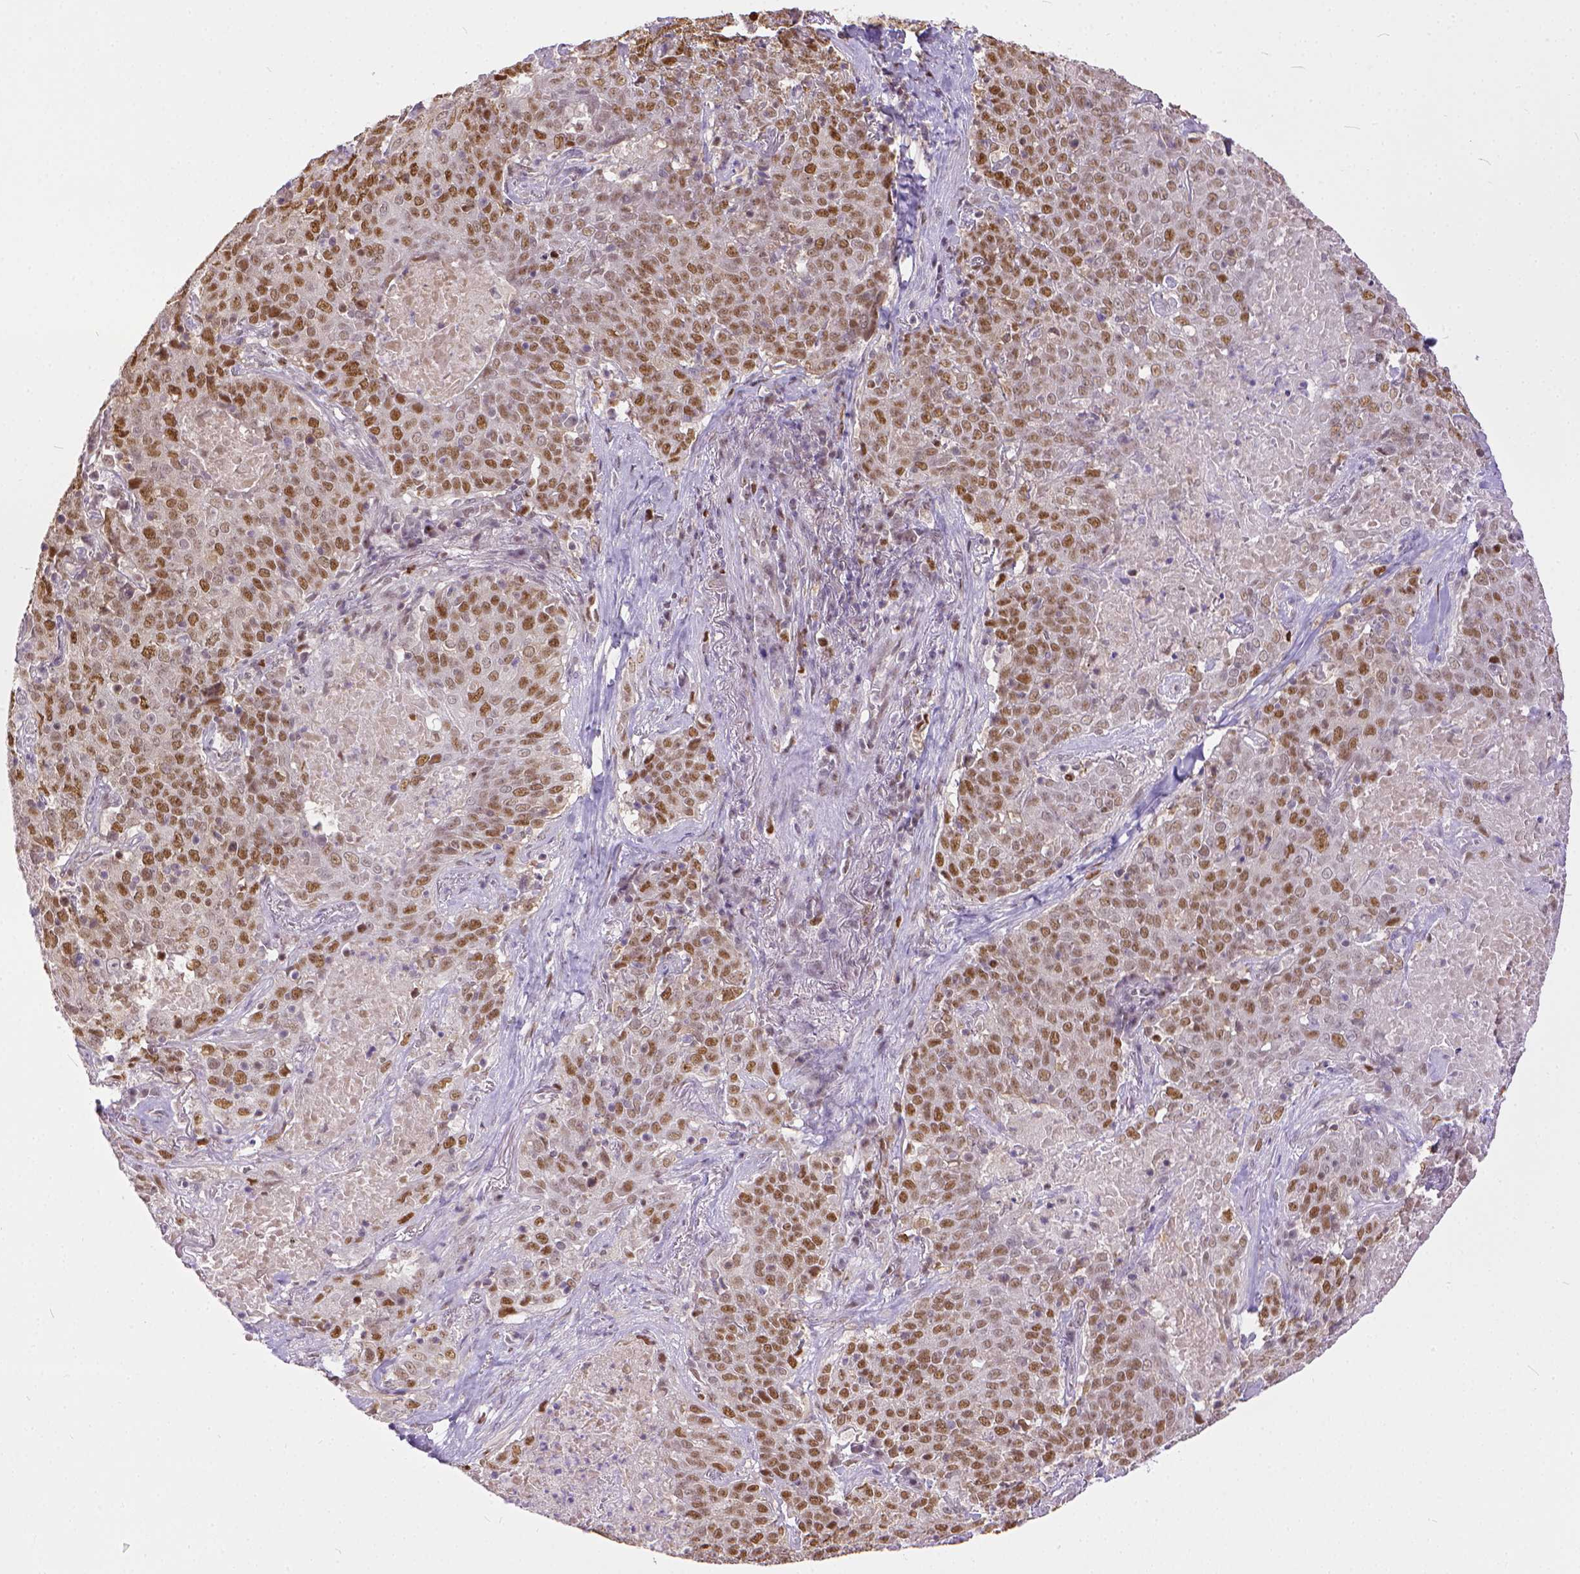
{"staining": {"intensity": "moderate", "quantity": ">75%", "location": "nuclear"}, "tissue": "lung cancer", "cell_type": "Tumor cells", "image_type": "cancer", "snomed": [{"axis": "morphology", "description": "Squamous cell carcinoma, NOS"}, {"axis": "topography", "description": "Lung"}], "caption": "About >75% of tumor cells in squamous cell carcinoma (lung) reveal moderate nuclear protein staining as visualized by brown immunohistochemical staining.", "gene": "ERCC1", "patient": {"sex": "male", "age": 82}}